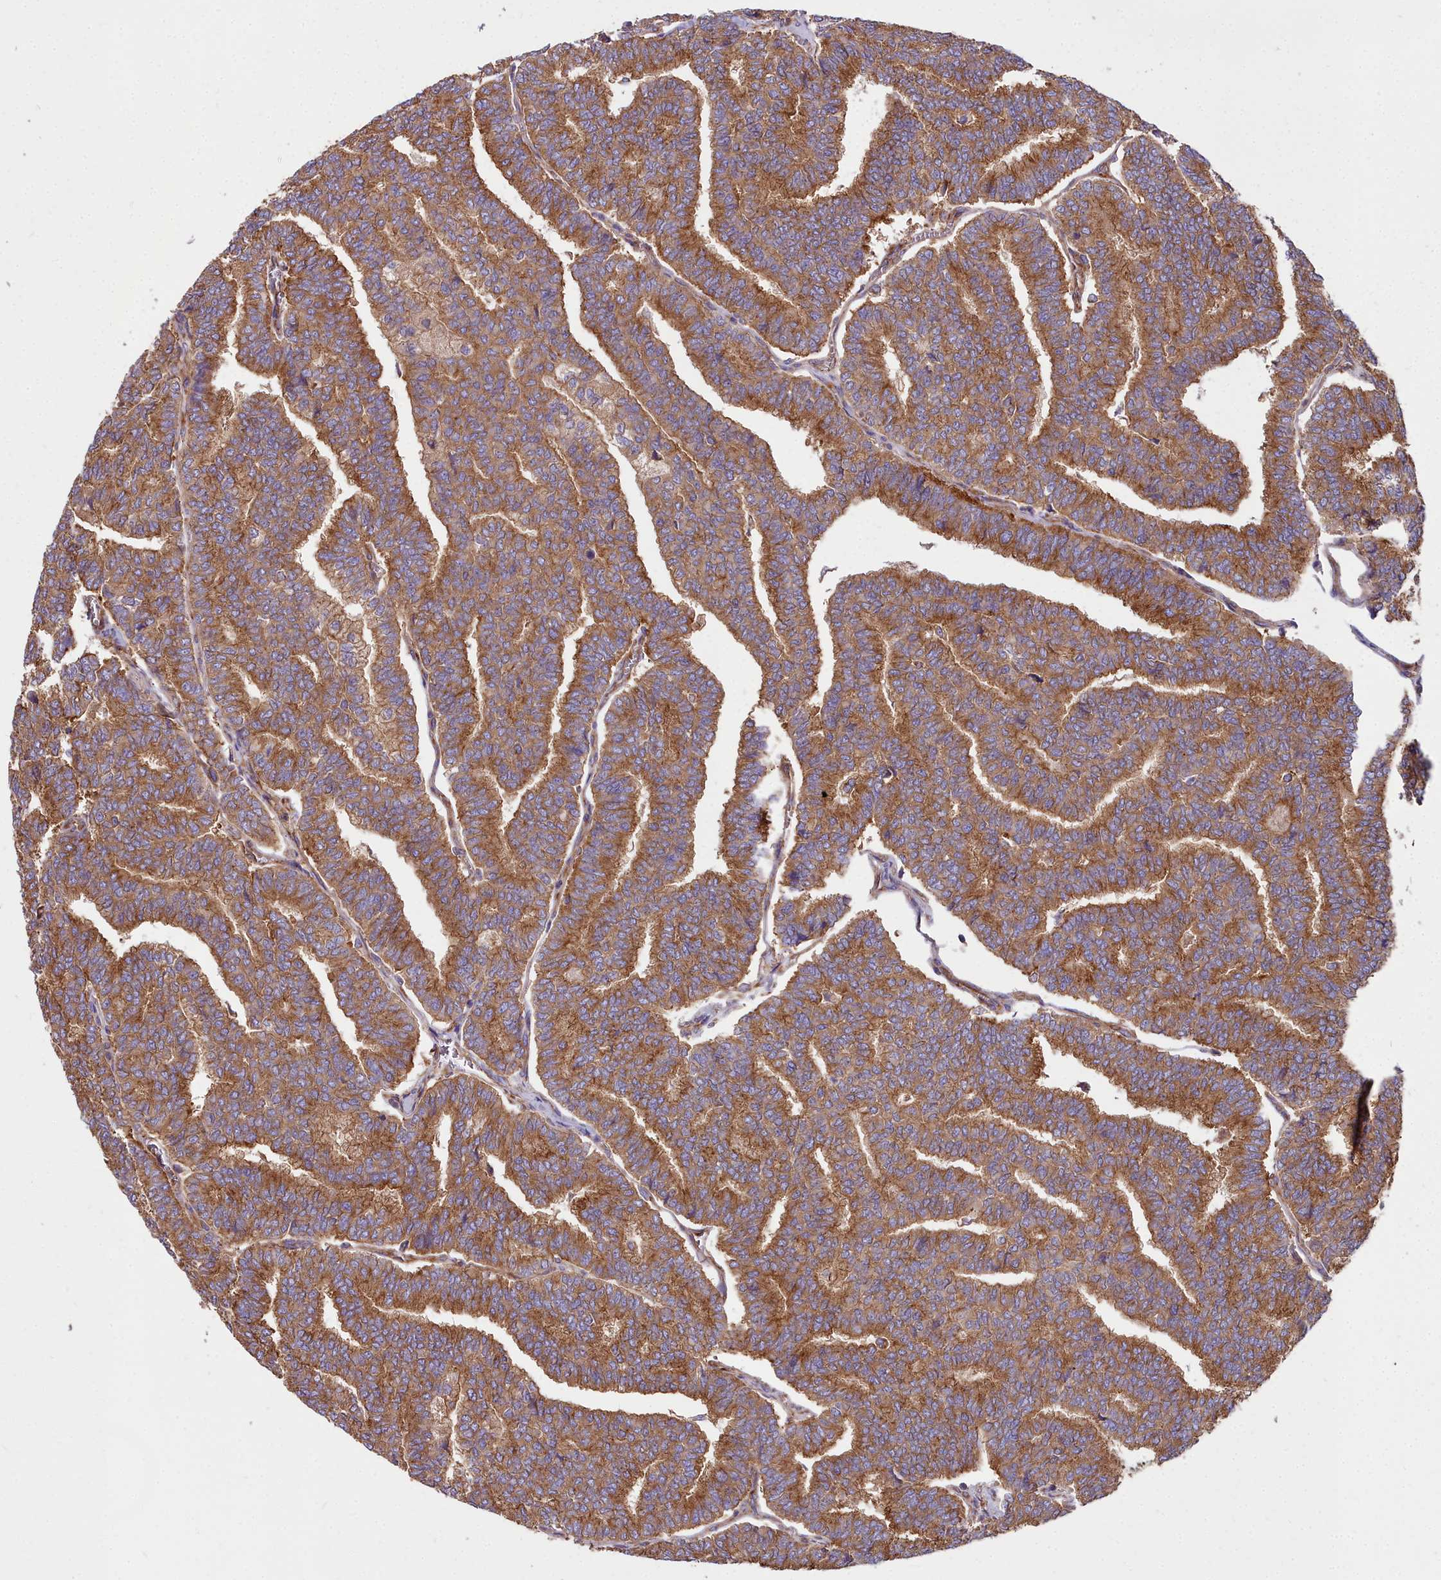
{"staining": {"intensity": "moderate", "quantity": ">75%", "location": "cytoplasmic/membranous"}, "tissue": "thyroid cancer", "cell_type": "Tumor cells", "image_type": "cancer", "snomed": [{"axis": "morphology", "description": "Papillary adenocarcinoma, NOS"}, {"axis": "topography", "description": "Thyroid gland"}], "caption": "Tumor cells demonstrate medium levels of moderate cytoplasmic/membranous expression in about >75% of cells in human thyroid cancer.", "gene": "DCTN3", "patient": {"sex": "female", "age": 35}}